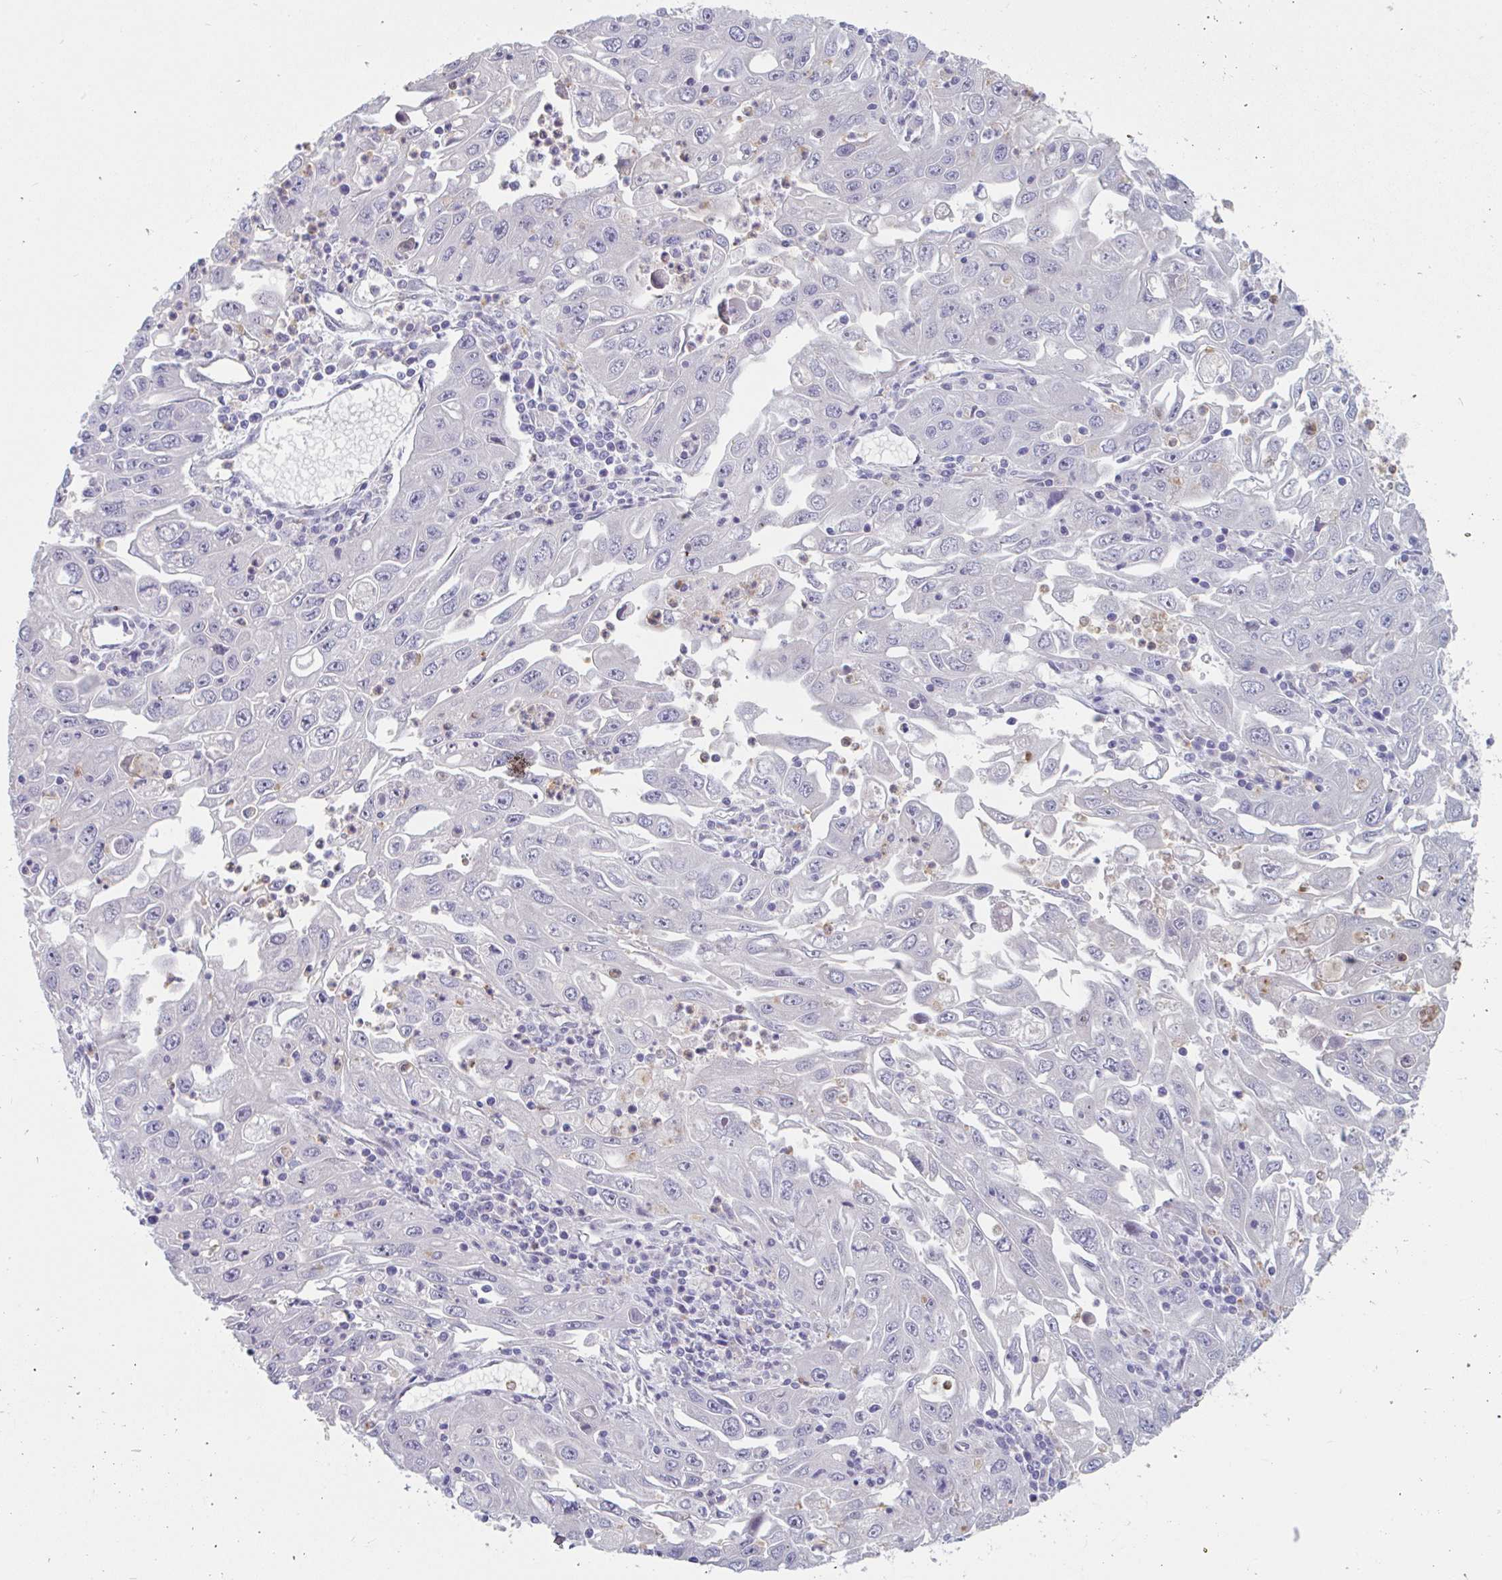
{"staining": {"intensity": "negative", "quantity": "none", "location": "none"}, "tissue": "endometrial cancer", "cell_type": "Tumor cells", "image_type": "cancer", "snomed": [{"axis": "morphology", "description": "Adenocarcinoma, NOS"}, {"axis": "topography", "description": "Uterus"}], "caption": "A photomicrograph of human endometrial cancer (adenocarcinoma) is negative for staining in tumor cells. (Stains: DAB IHC with hematoxylin counter stain, Microscopy: brightfield microscopy at high magnification).", "gene": "UNKL", "patient": {"sex": "female", "age": 62}}